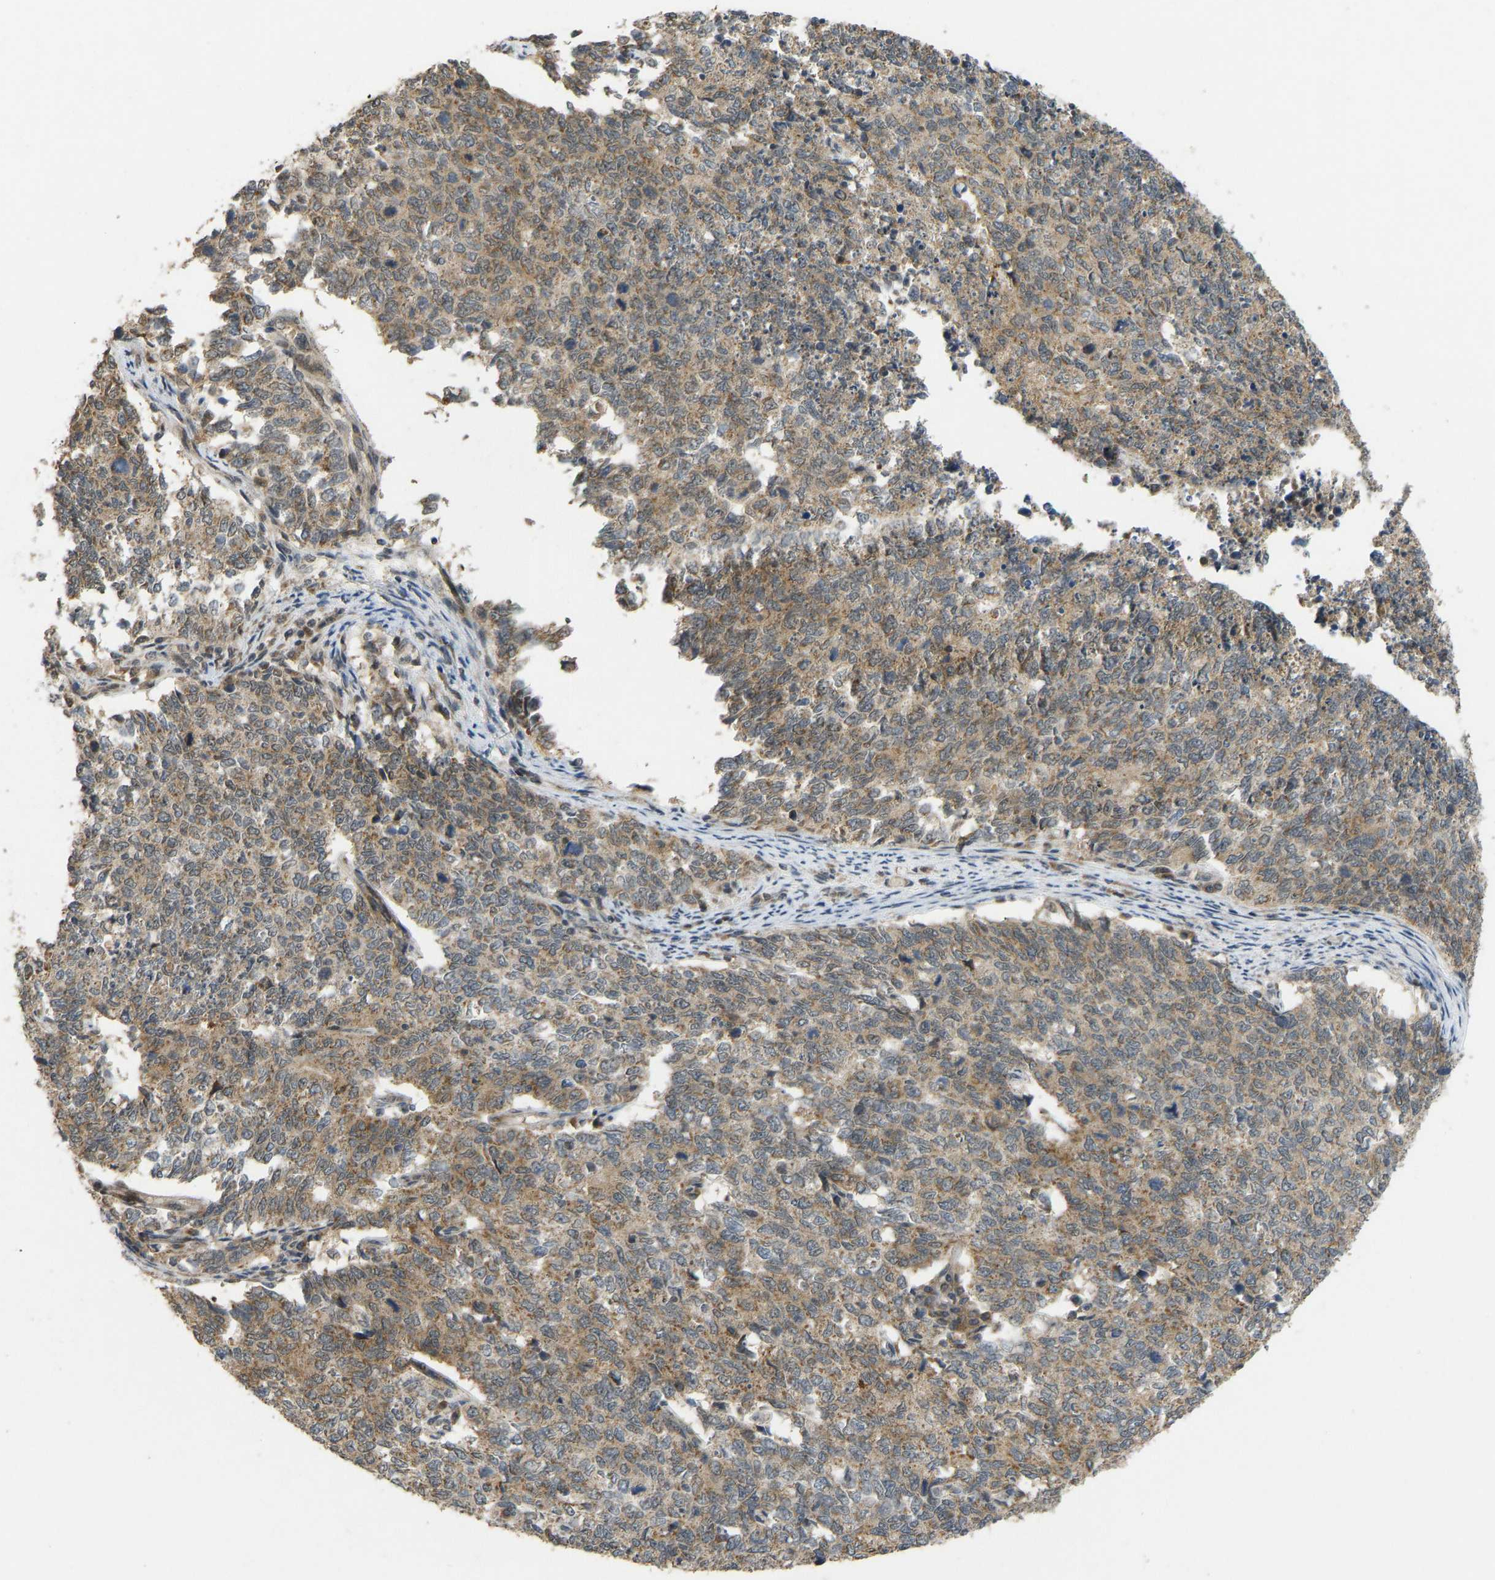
{"staining": {"intensity": "moderate", "quantity": ">75%", "location": "cytoplasmic/membranous"}, "tissue": "cervical cancer", "cell_type": "Tumor cells", "image_type": "cancer", "snomed": [{"axis": "morphology", "description": "Squamous cell carcinoma, NOS"}, {"axis": "topography", "description": "Cervix"}], "caption": "Human cervical cancer stained with a brown dye reveals moderate cytoplasmic/membranous positive staining in approximately >75% of tumor cells.", "gene": "ACADS", "patient": {"sex": "female", "age": 63}}